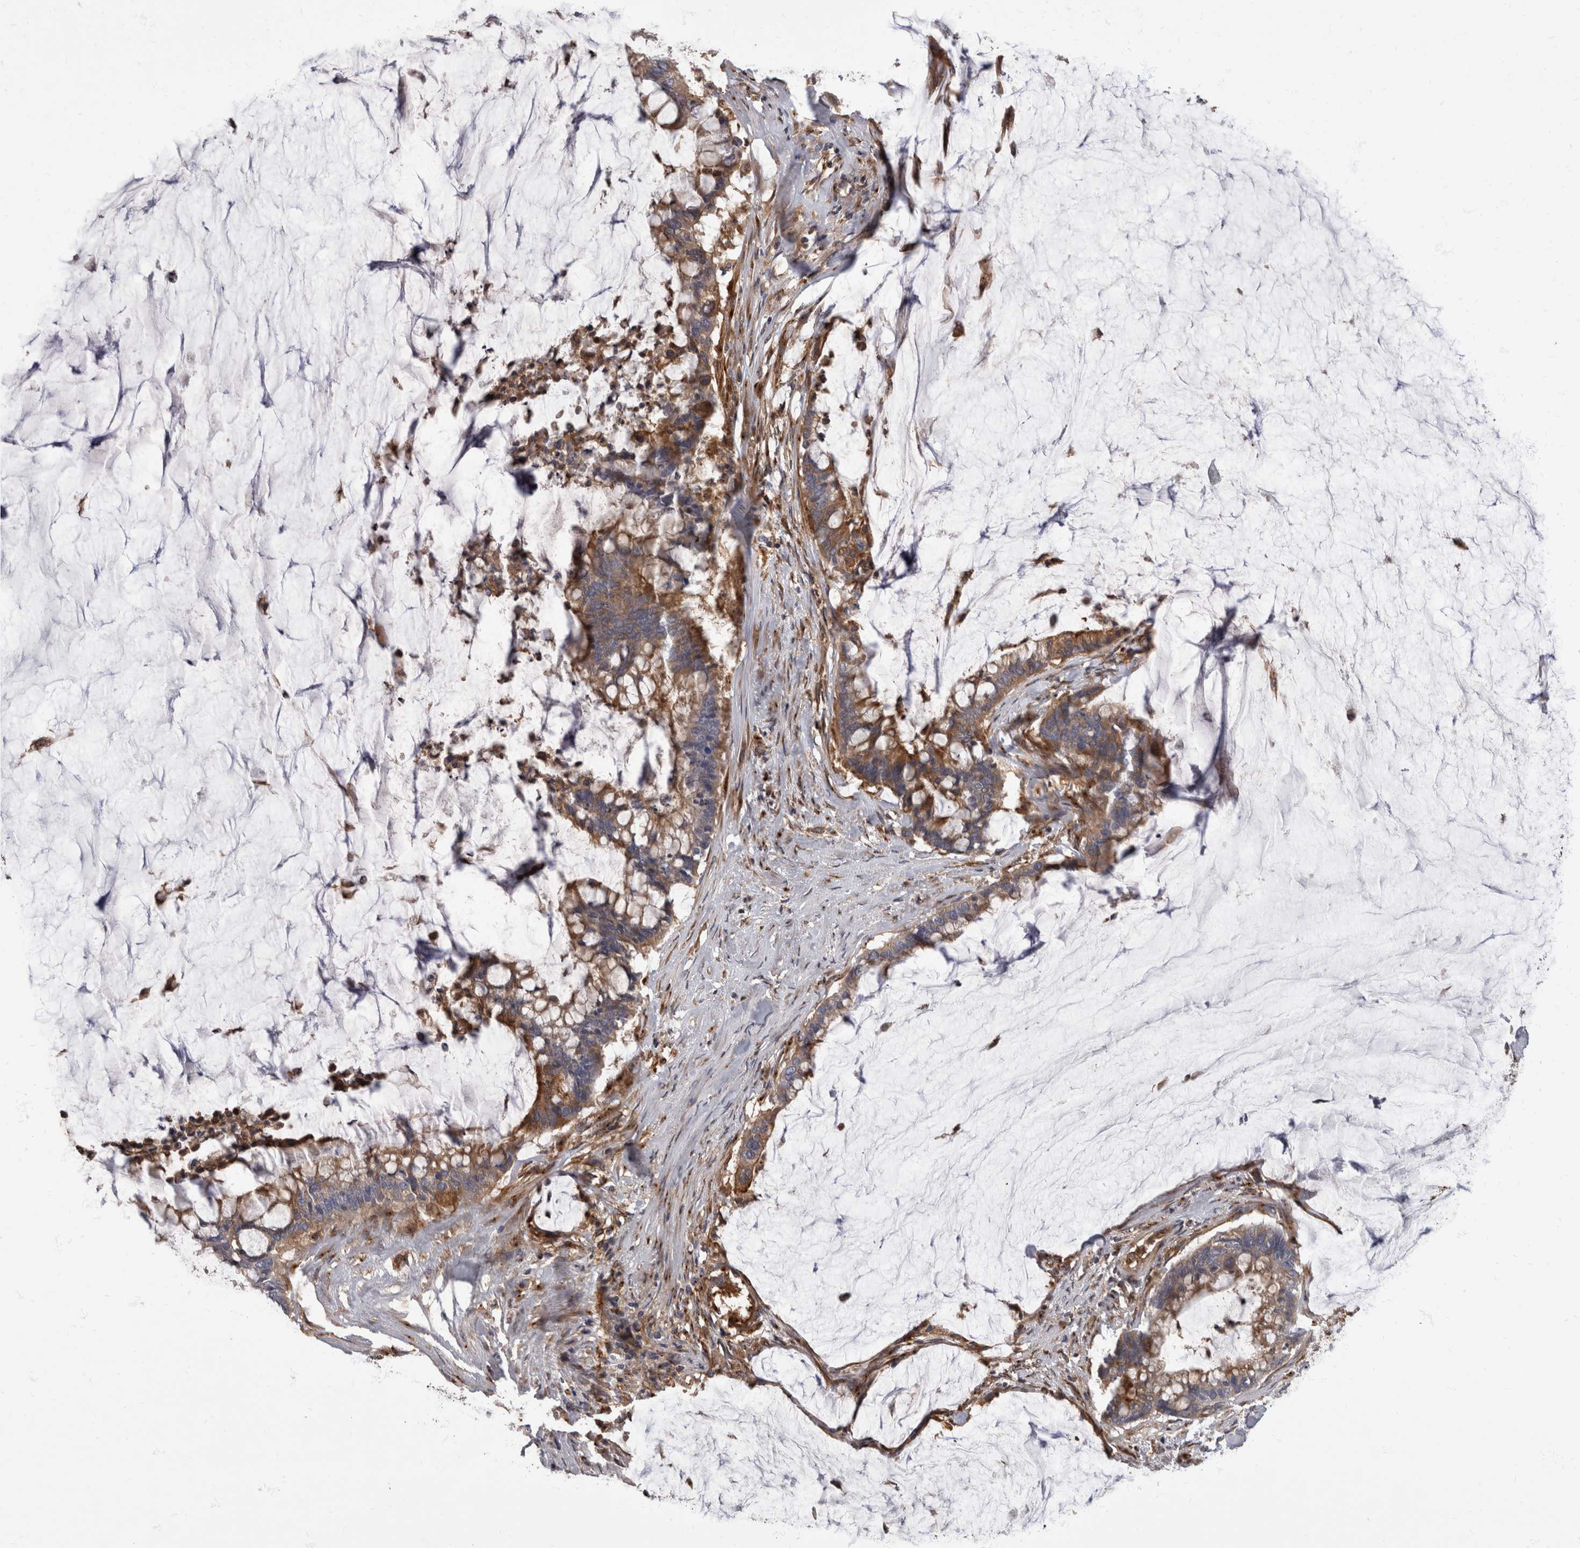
{"staining": {"intensity": "moderate", "quantity": ">75%", "location": "cytoplasmic/membranous"}, "tissue": "pancreatic cancer", "cell_type": "Tumor cells", "image_type": "cancer", "snomed": [{"axis": "morphology", "description": "Adenocarcinoma, NOS"}, {"axis": "topography", "description": "Pancreas"}], "caption": "Pancreatic cancer (adenocarcinoma) stained with a protein marker demonstrates moderate staining in tumor cells.", "gene": "HOOK3", "patient": {"sex": "male", "age": 41}}